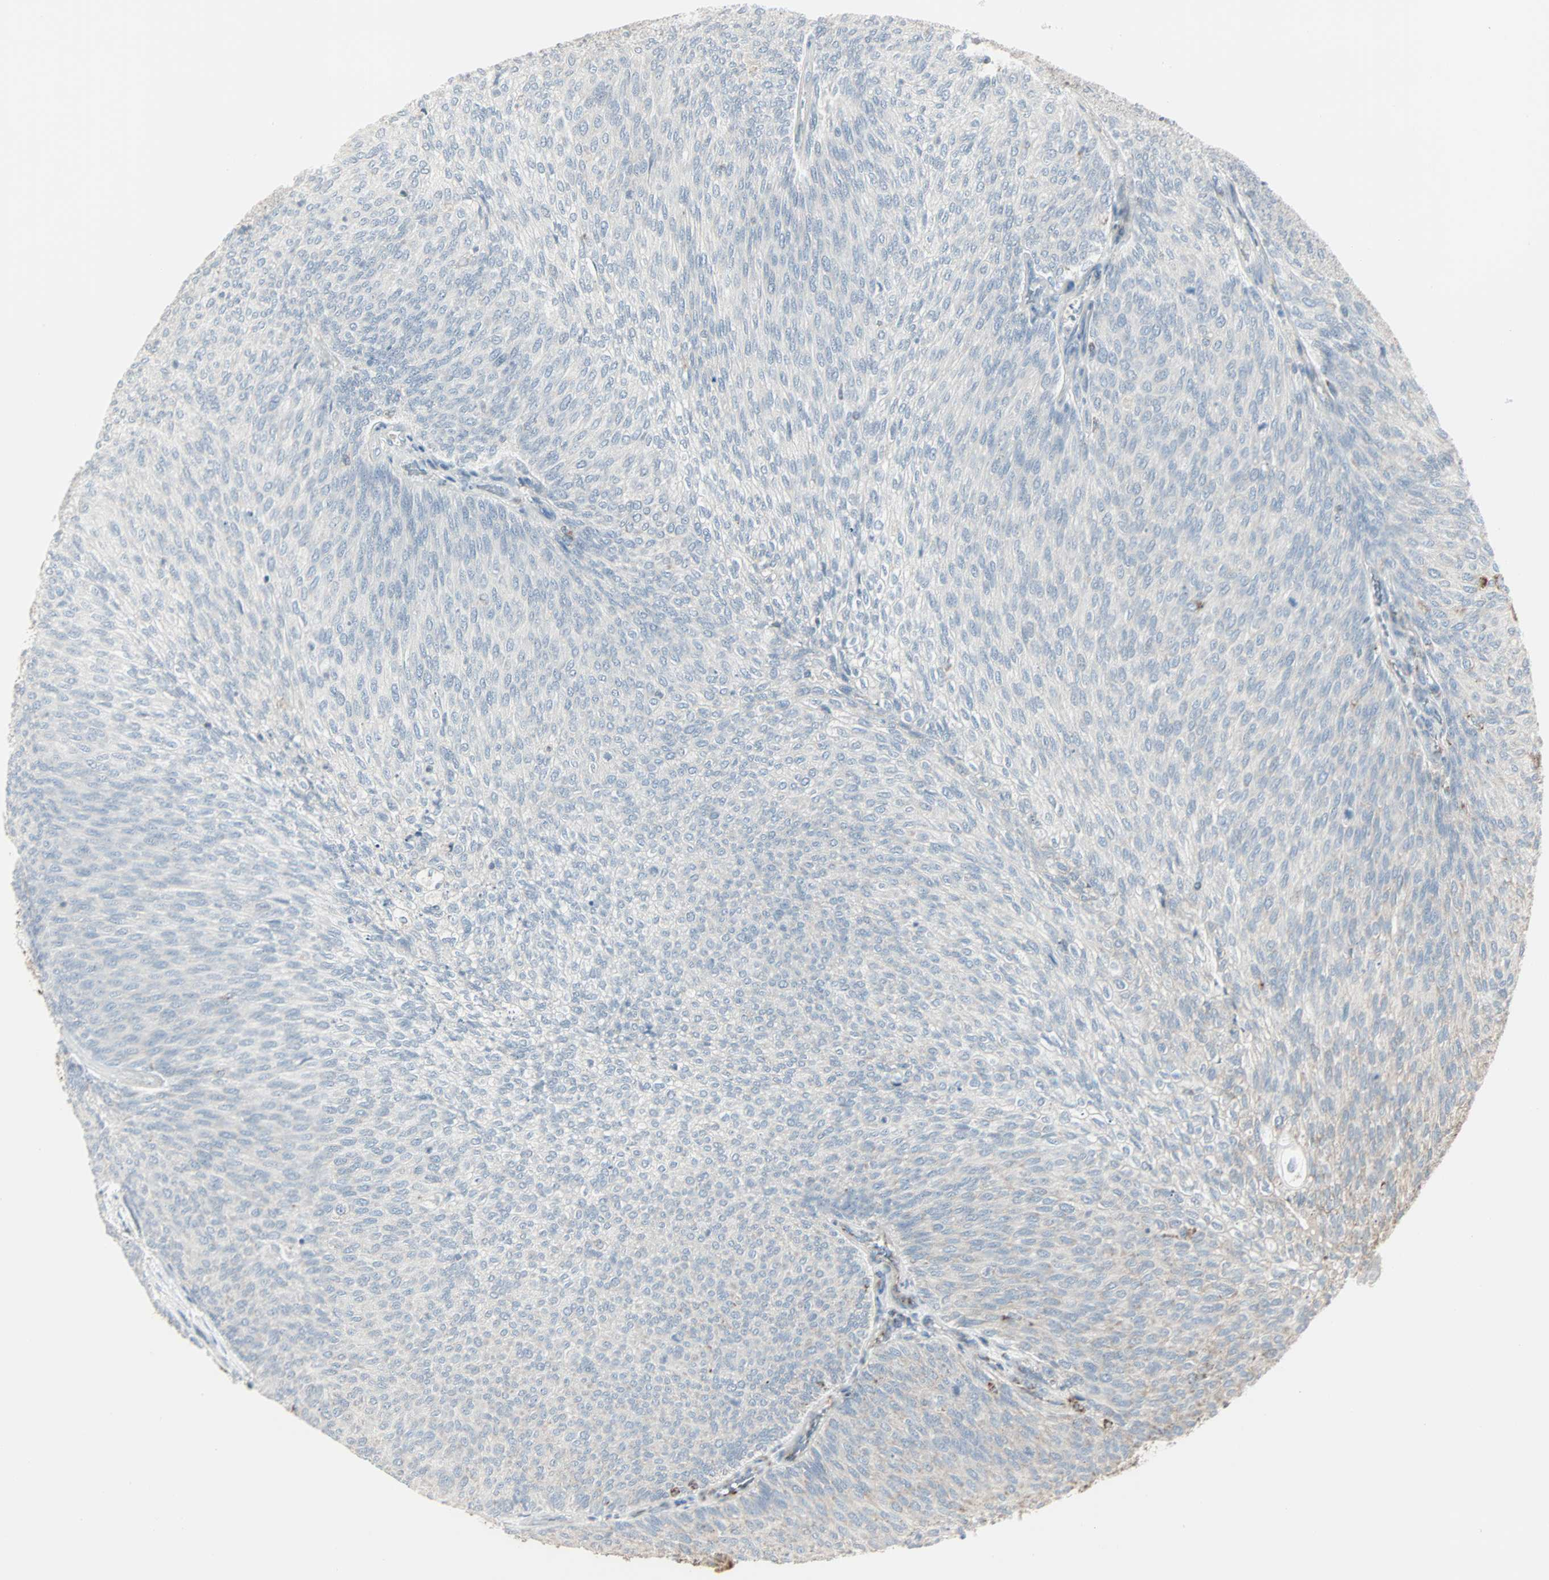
{"staining": {"intensity": "negative", "quantity": "none", "location": "none"}, "tissue": "urothelial cancer", "cell_type": "Tumor cells", "image_type": "cancer", "snomed": [{"axis": "morphology", "description": "Urothelial carcinoma, Low grade"}, {"axis": "topography", "description": "Urinary bladder"}], "caption": "Tumor cells show no significant protein expression in urothelial cancer.", "gene": "IDH2", "patient": {"sex": "female", "age": 79}}